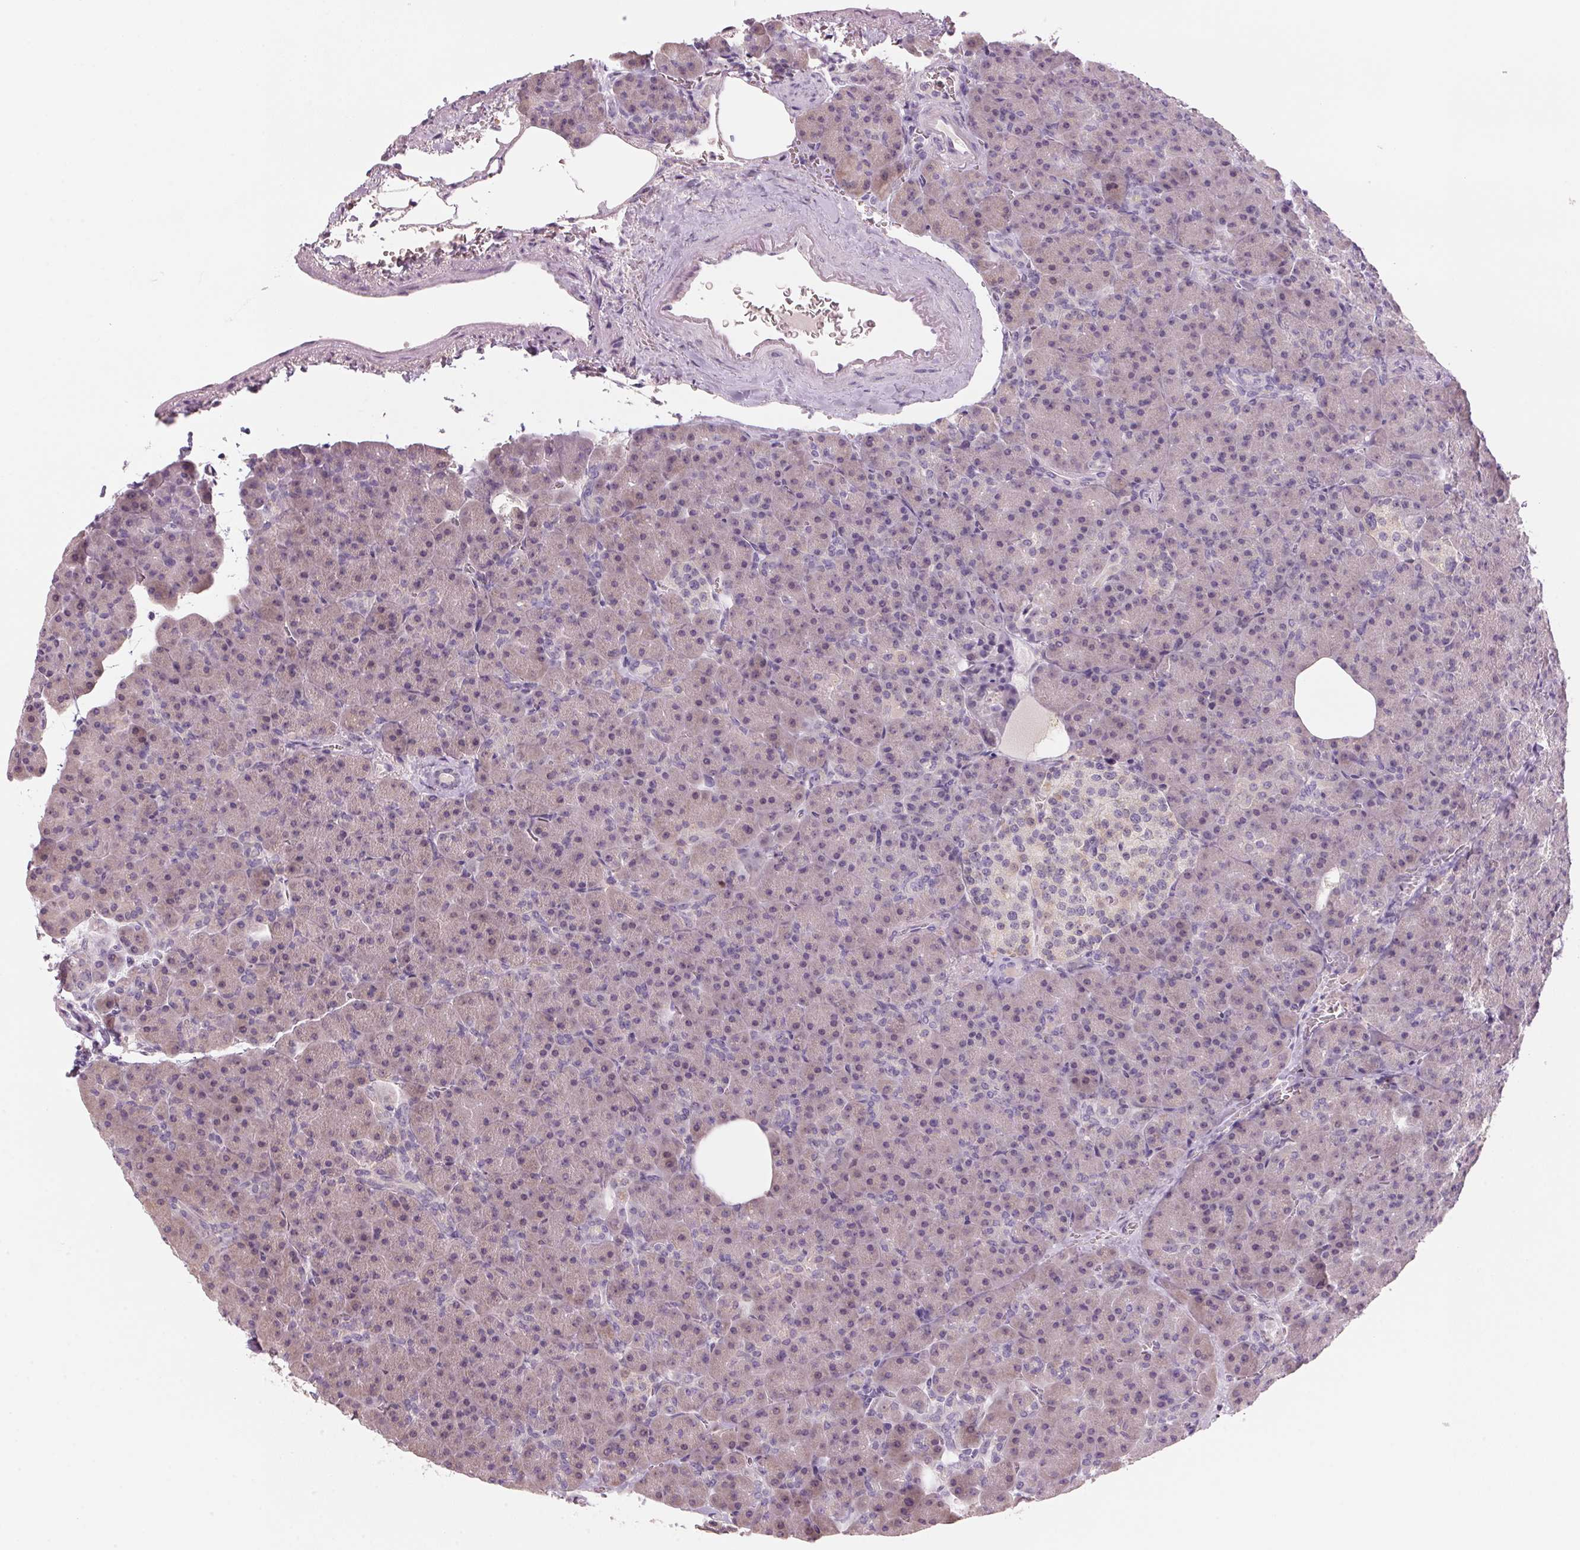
{"staining": {"intensity": "weak", "quantity": "25%-75%", "location": "cytoplasmic/membranous"}, "tissue": "pancreas", "cell_type": "Exocrine glandular cells", "image_type": "normal", "snomed": [{"axis": "morphology", "description": "Normal tissue, NOS"}, {"axis": "topography", "description": "Pancreas"}], "caption": "IHC photomicrograph of unremarkable pancreas: pancreas stained using IHC demonstrates low levels of weak protein expression localized specifically in the cytoplasmic/membranous of exocrine glandular cells, appearing as a cytoplasmic/membranous brown color.", "gene": "ADAM20", "patient": {"sex": "female", "age": 74}}